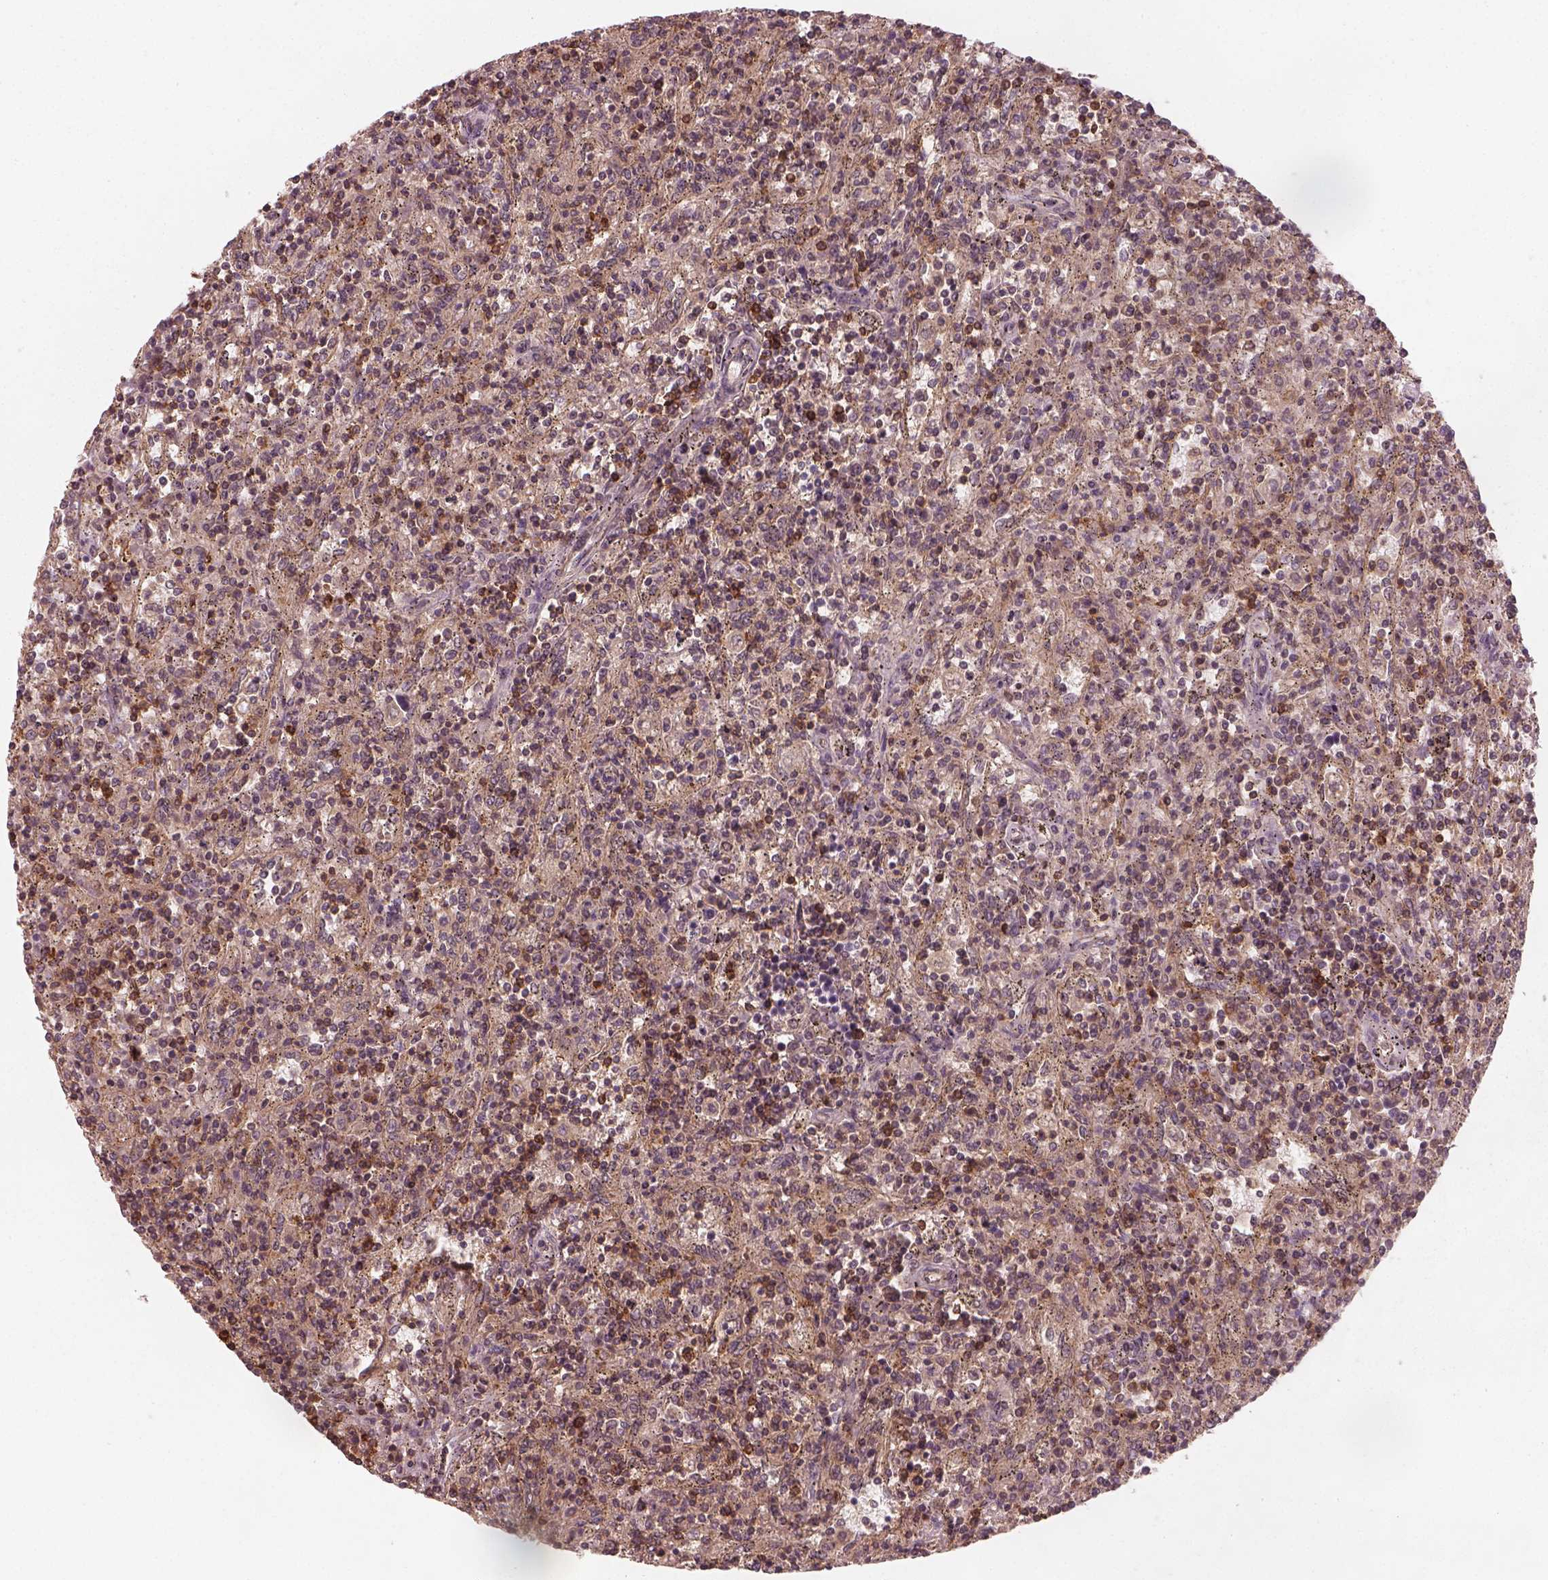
{"staining": {"intensity": "weak", "quantity": ">75%", "location": "cytoplasmic/membranous"}, "tissue": "lymphoma", "cell_type": "Tumor cells", "image_type": "cancer", "snomed": [{"axis": "morphology", "description": "Malignant lymphoma, non-Hodgkin's type, Low grade"}, {"axis": "topography", "description": "Spleen"}], "caption": "This histopathology image shows immunohistochemistry (IHC) staining of low-grade malignant lymphoma, non-Hodgkin's type, with low weak cytoplasmic/membranous expression in about >75% of tumor cells.", "gene": "FAM107B", "patient": {"sex": "male", "age": 62}}